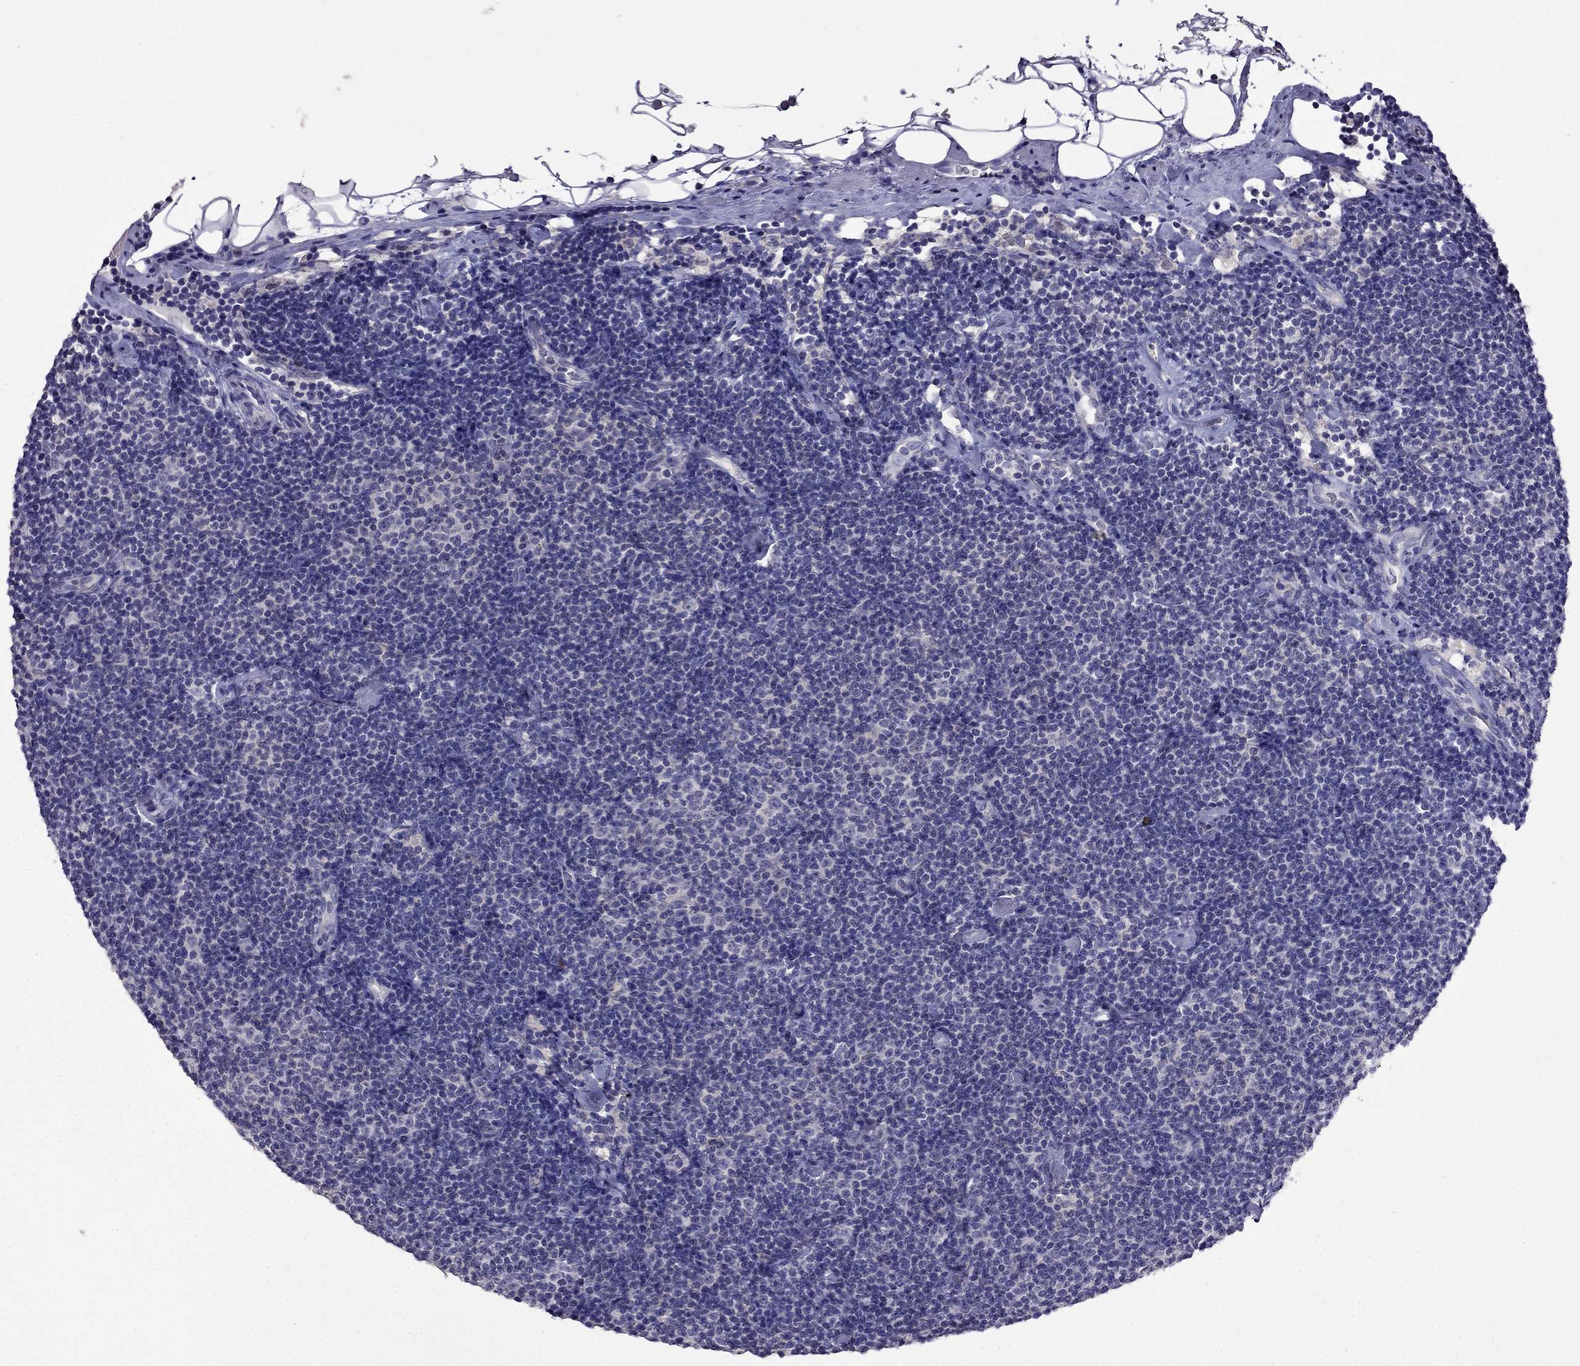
{"staining": {"intensity": "negative", "quantity": "none", "location": "none"}, "tissue": "lymphoma", "cell_type": "Tumor cells", "image_type": "cancer", "snomed": [{"axis": "morphology", "description": "Malignant lymphoma, non-Hodgkin's type, Low grade"}, {"axis": "topography", "description": "Lymph node"}], "caption": "Immunohistochemistry photomicrograph of low-grade malignant lymphoma, non-Hodgkin's type stained for a protein (brown), which displays no staining in tumor cells. (Brightfield microscopy of DAB immunohistochemistry at high magnification).", "gene": "AQP9", "patient": {"sex": "male", "age": 81}}